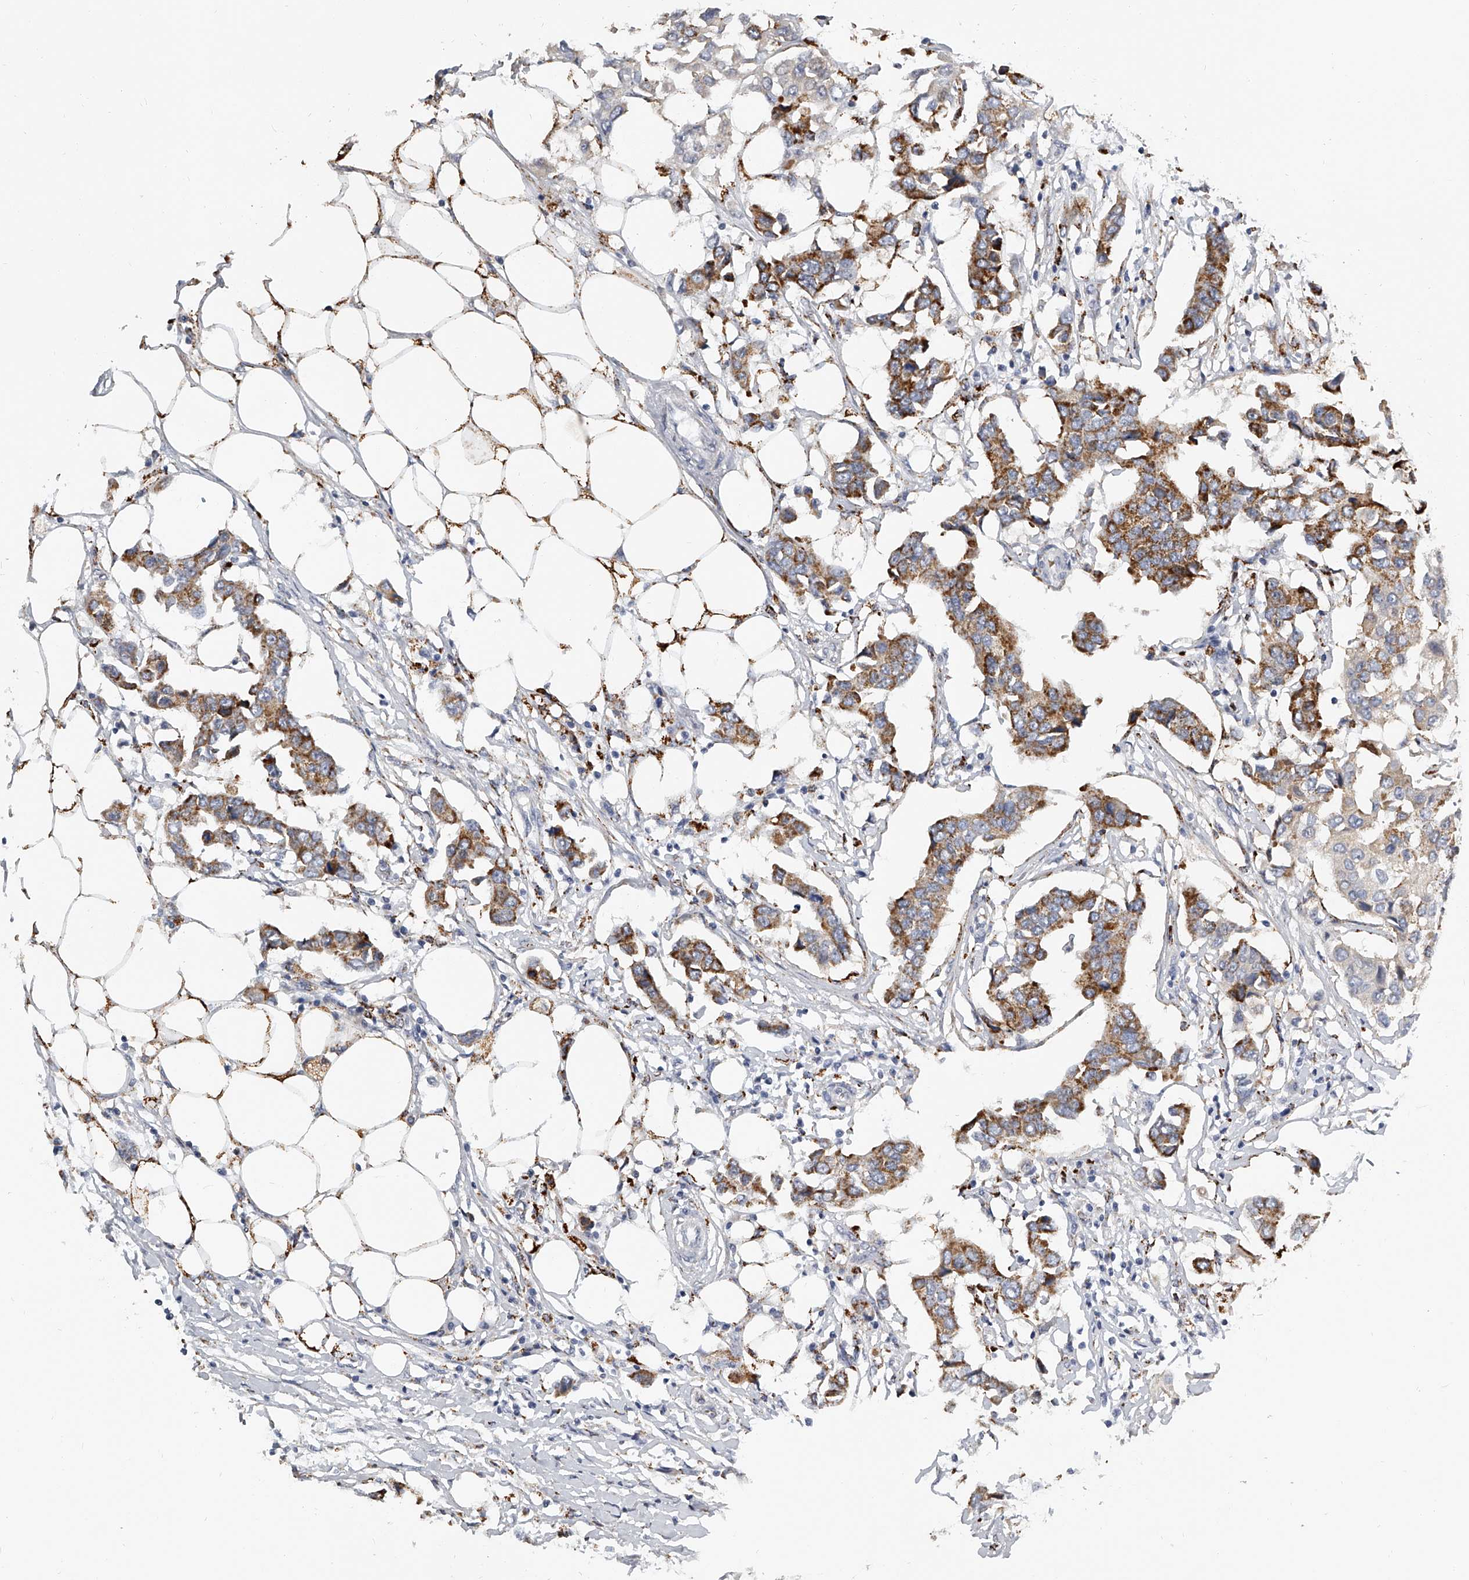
{"staining": {"intensity": "moderate", "quantity": ">75%", "location": "cytoplasmic/membranous"}, "tissue": "breast cancer", "cell_type": "Tumor cells", "image_type": "cancer", "snomed": [{"axis": "morphology", "description": "Duct carcinoma"}, {"axis": "topography", "description": "Breast"}], "caption": "Brown immunohistochemical staining in human infiltrating ductal carcinoma (breast) shows moderate cytoplasmic/membranous expression in about >75% of tumor cells. The staining is performed using DAB (3,3'-diaminobenzidine) brown chromogen to label protein expression. The nuclei are counter-stained blue using hematoxylin.", "gene": "KLHL7", "patient": {"sex": "female", "age": 80}}